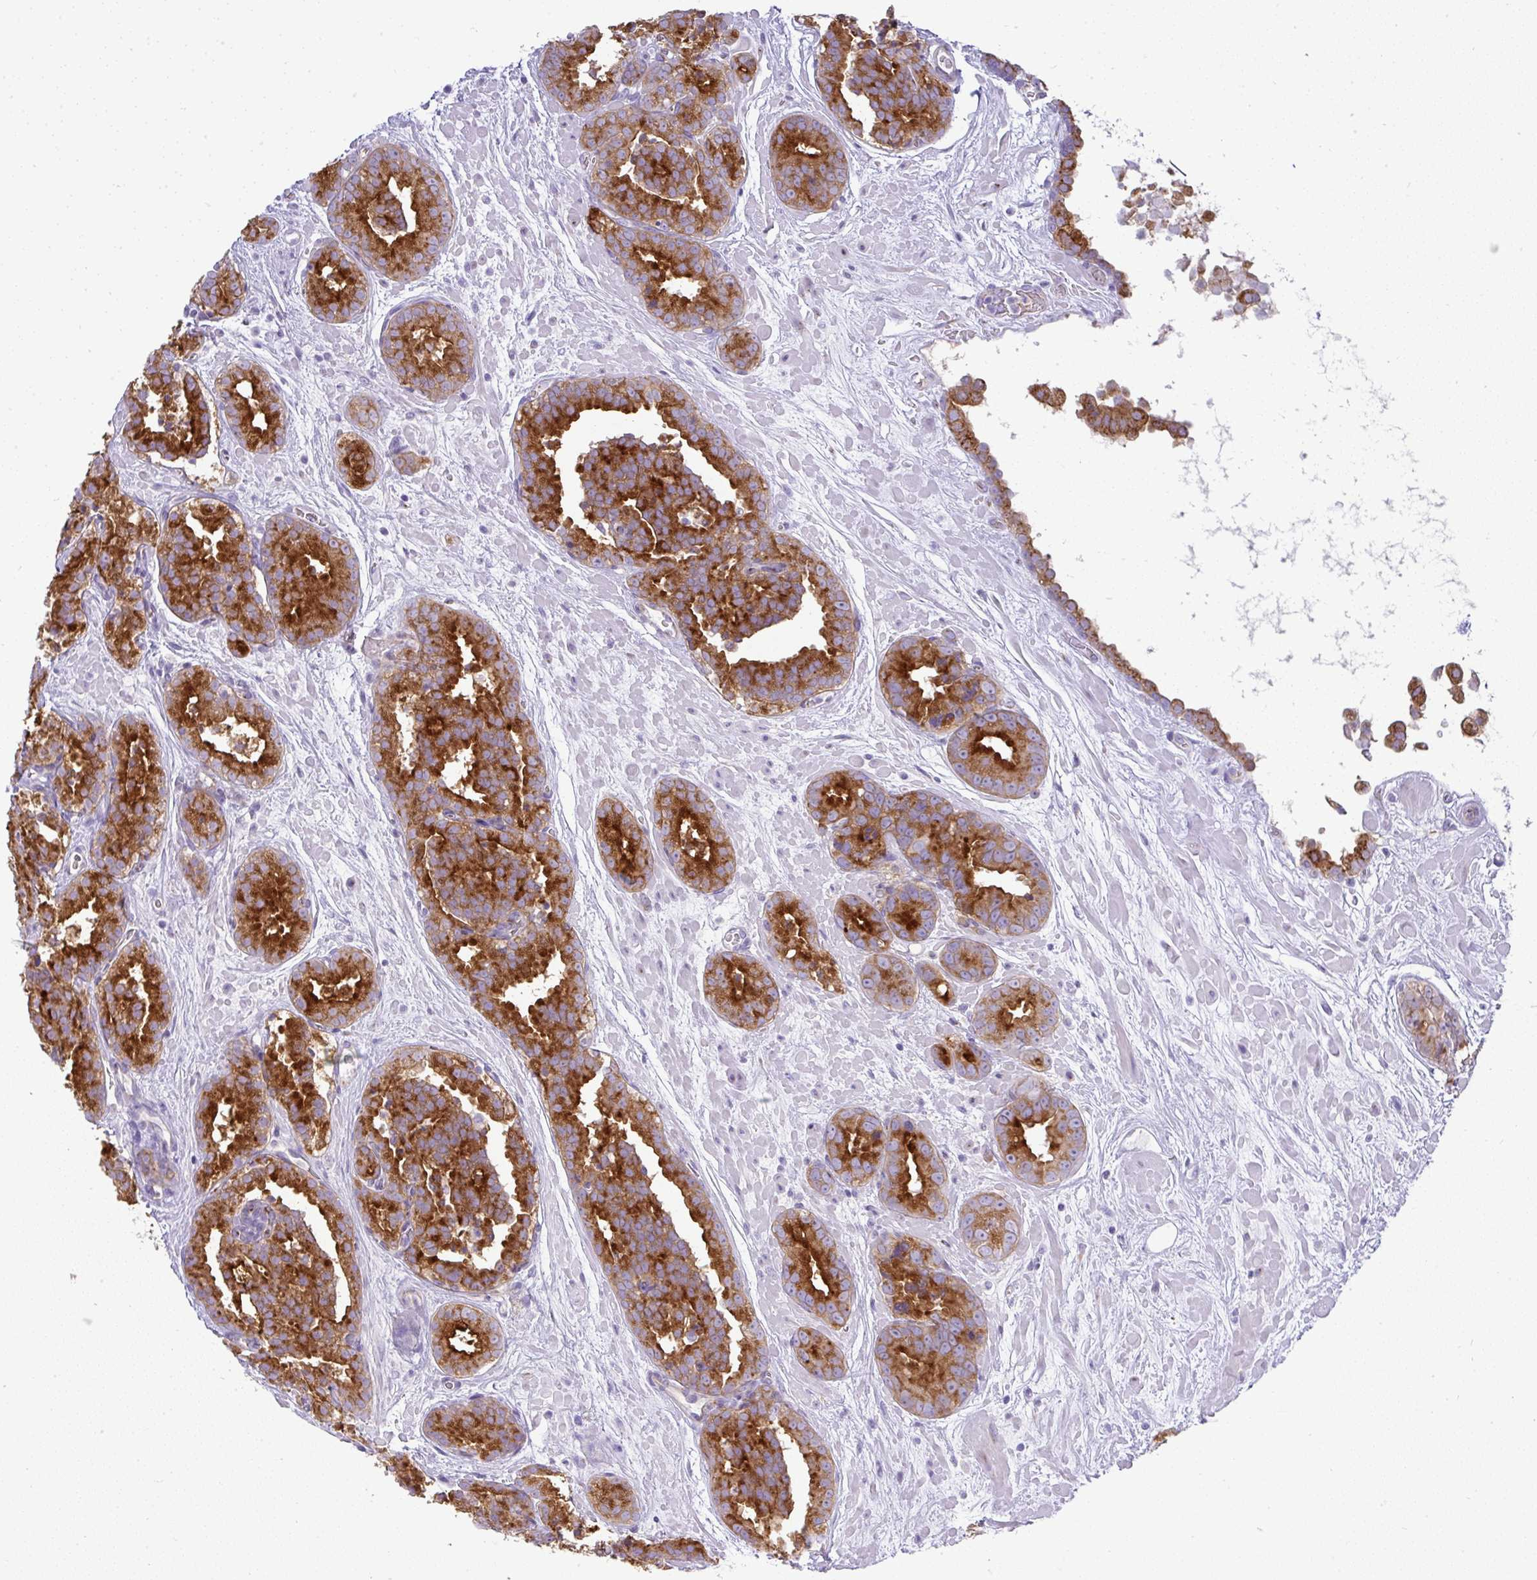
{"staining": {"intensity": "strong", "quantity": ">75%", "location": "cytoplasmic/membranous"}, "tissue": "prostate cancer", "cell_type": "Tumor cells", "image_type": "cancer", "snomed": [{"axis": "morphology", "description": "Adenocarcinoma, High grade"}, {"axis": "topography", "description": "Prostate"}], "caption": "A brown stain labels strong cytoplasmic/membranous expression of a protein in human prostate cancer (high-grade adenocarcinoma) tumor cells.", "gene": "FAM177A1", "patient": {"sex": "male", "age": 66}}